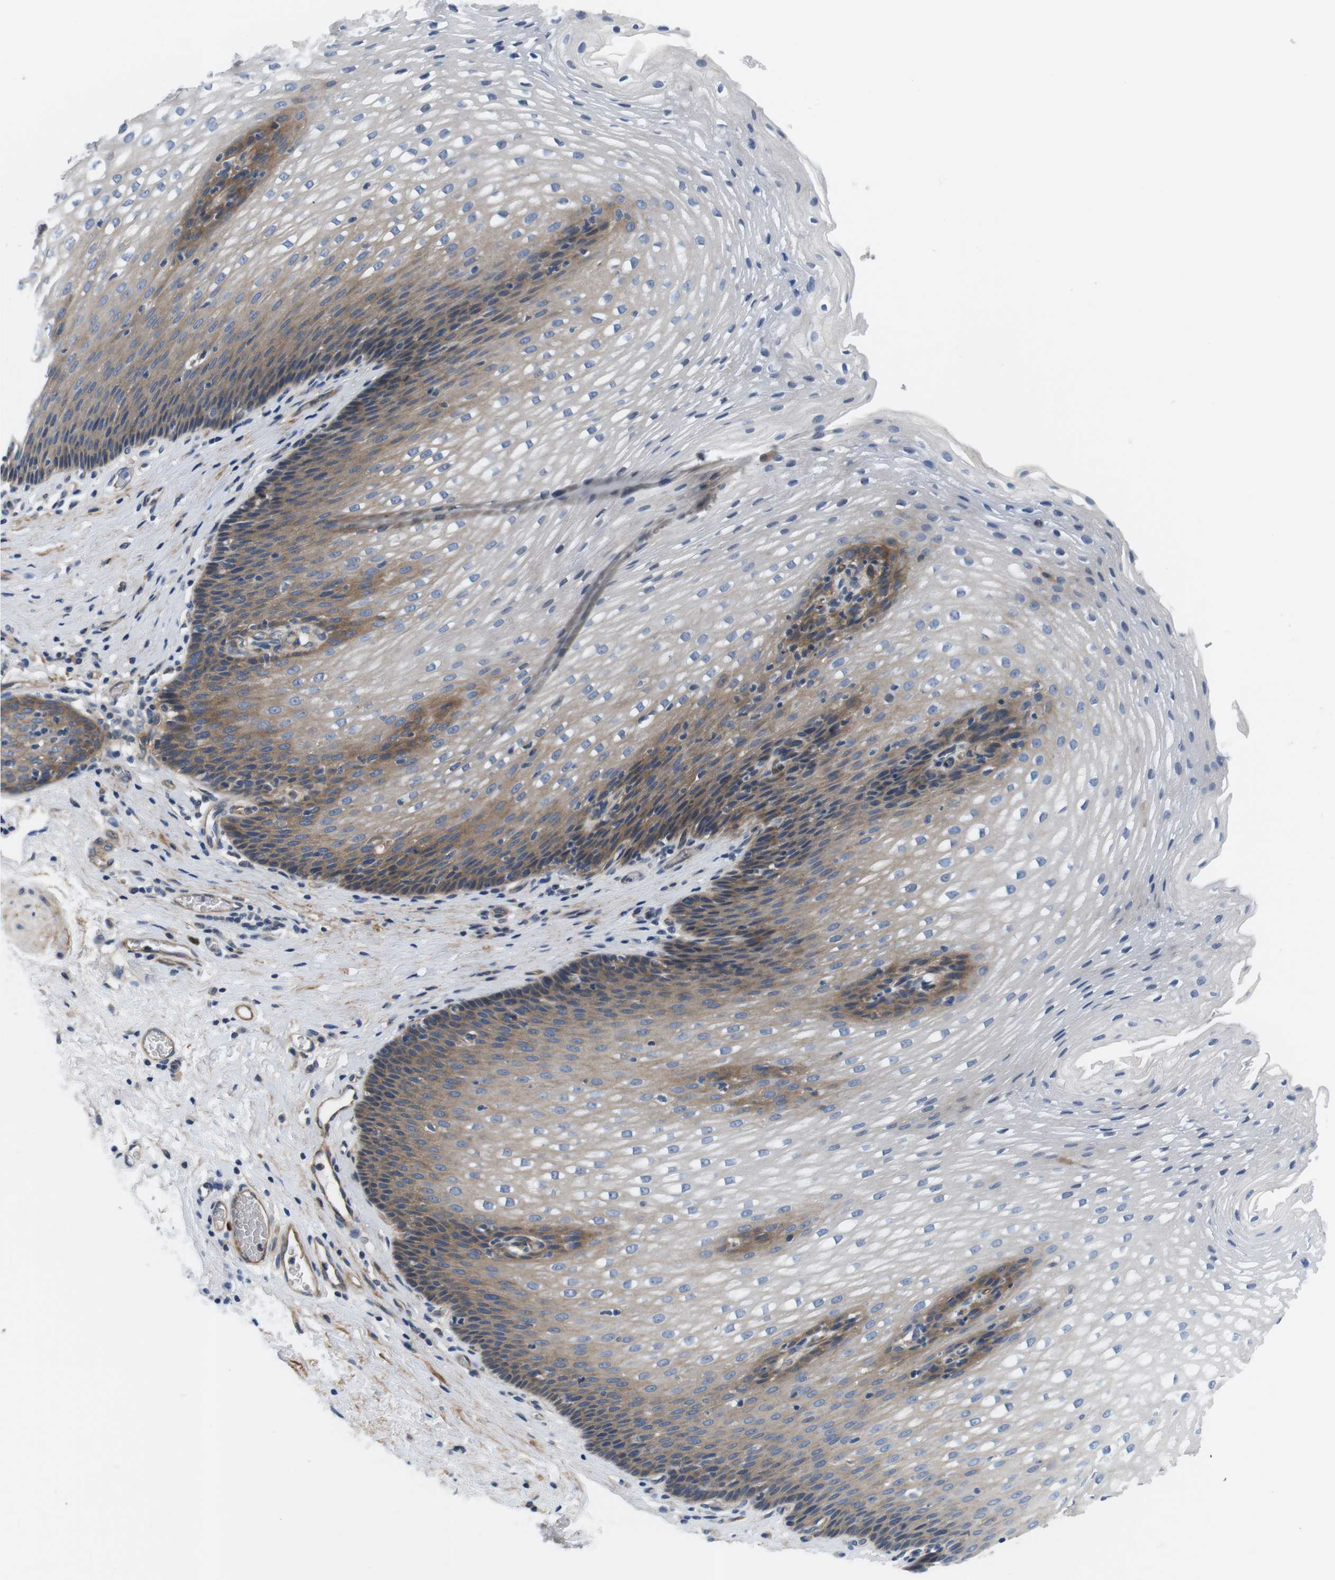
{"staining": {"intensity": "moderate", "quantity": "<25%", "location": "cytoplasmic/membranous"}, "tissue": "esophagus", "cell_type": "Squamous epithelial cells", "image_type": "normal", "snomed": [{"axis": "morphology", "description": "Normal tissue, NOS"}, {"axis": "topography", "description": "Esophagus"}], "caption": "The image shows staining of unremarkable esophagus, revealing moderate cytoplasmic/membranous protein positivity (brown color) within squamous epithelial cells.", "gene": "SLC30A1", "patient": {"sex": "male", "age": 48}}